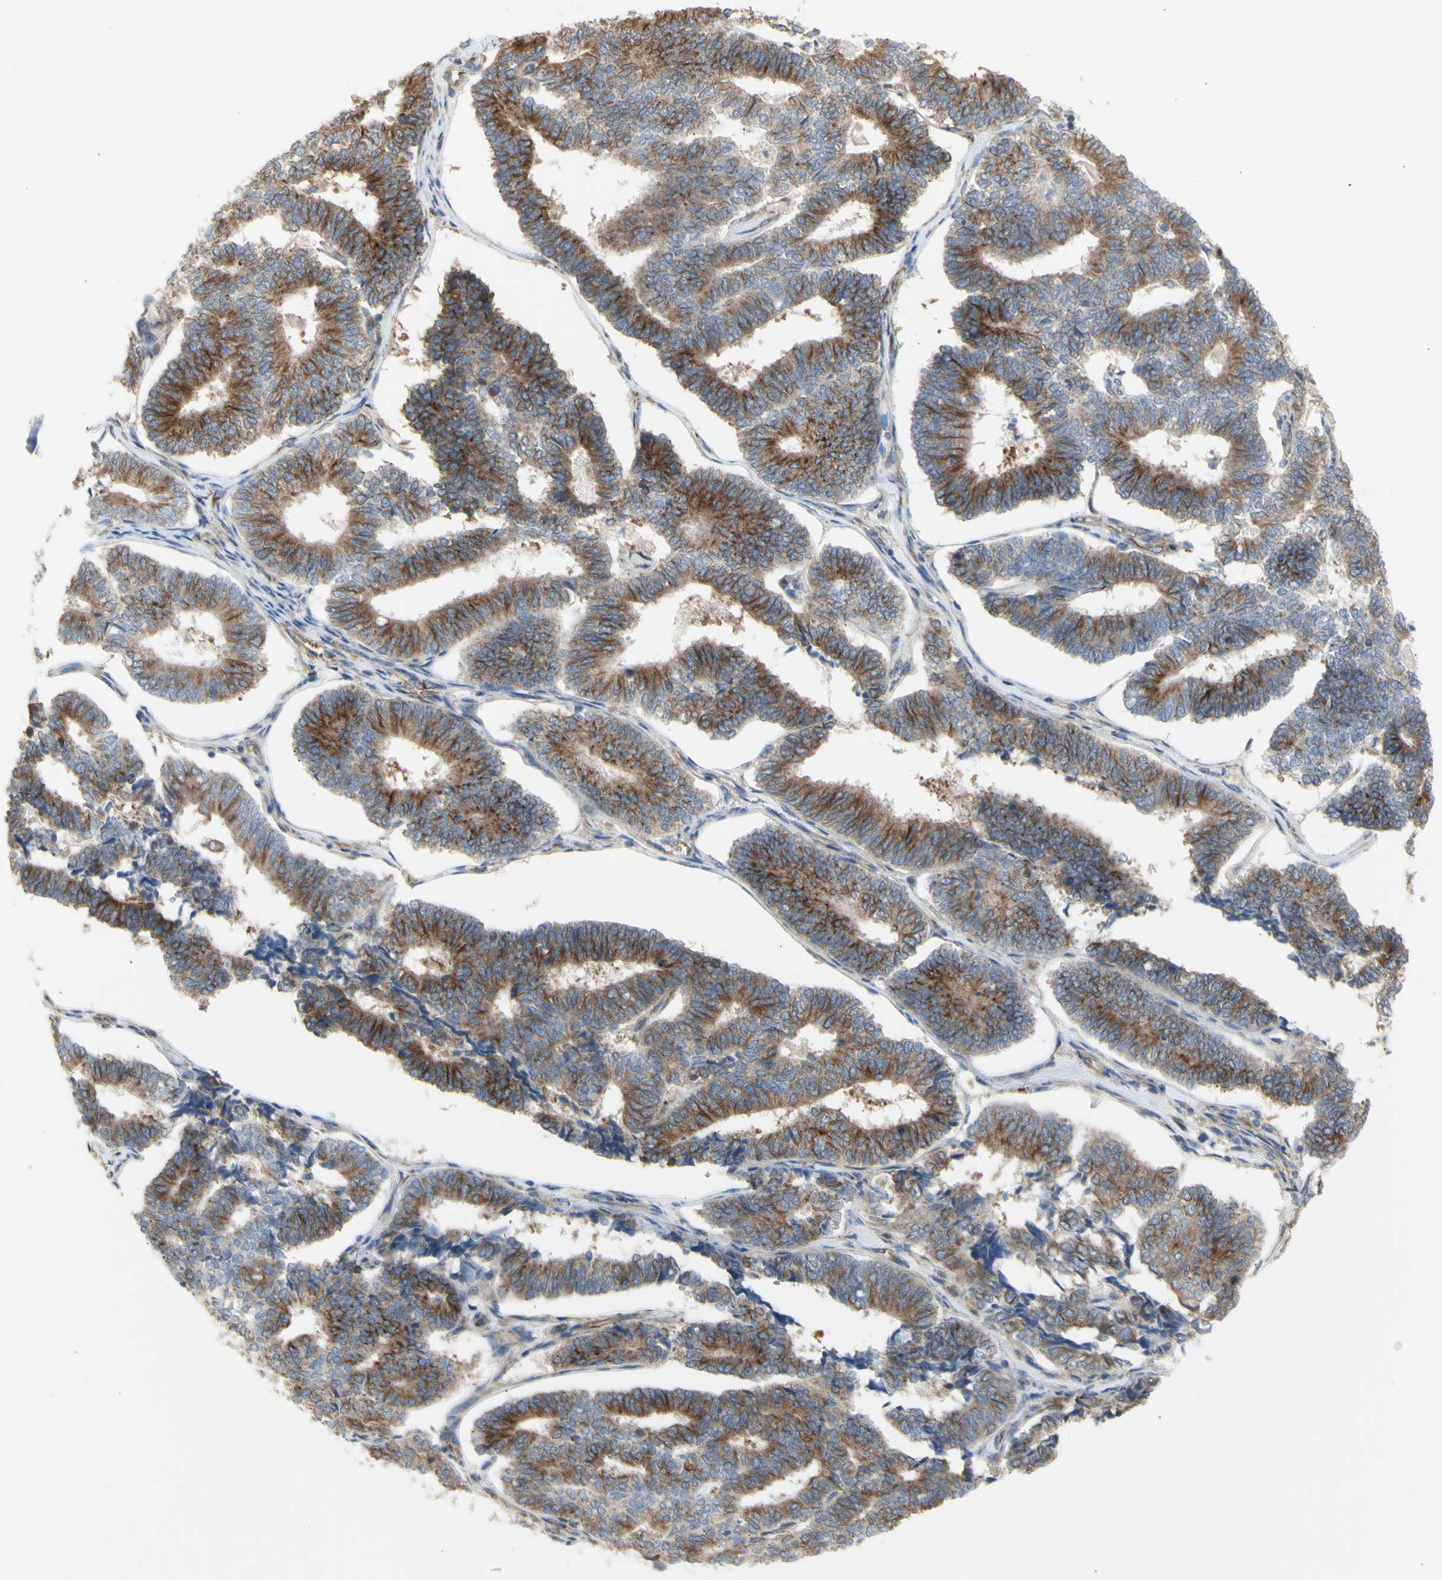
{"staining": {"intensity": "moderate", "quantity": ">75%", "location": "cytoplasmic/membranous"}, "tissue": "endometrial cancer", "cell_type": "Tumor cells", "image_type": "cancer", "snomed": [{"axis": "morphology", "description": "Adenocarcinoma, NOS"}, {"axis": "topography", "description": "Endometrium"}], "caption": "The micrograph reveals immunohistochemical staining of endometrial cancer (adenocarcinoma). There is moderate cytoplasmic/membranous positivity is appreciated in approximately >75% of tumor cells.", "gene": "KLC1", "patient": {"sex": "female", "age": 70}}